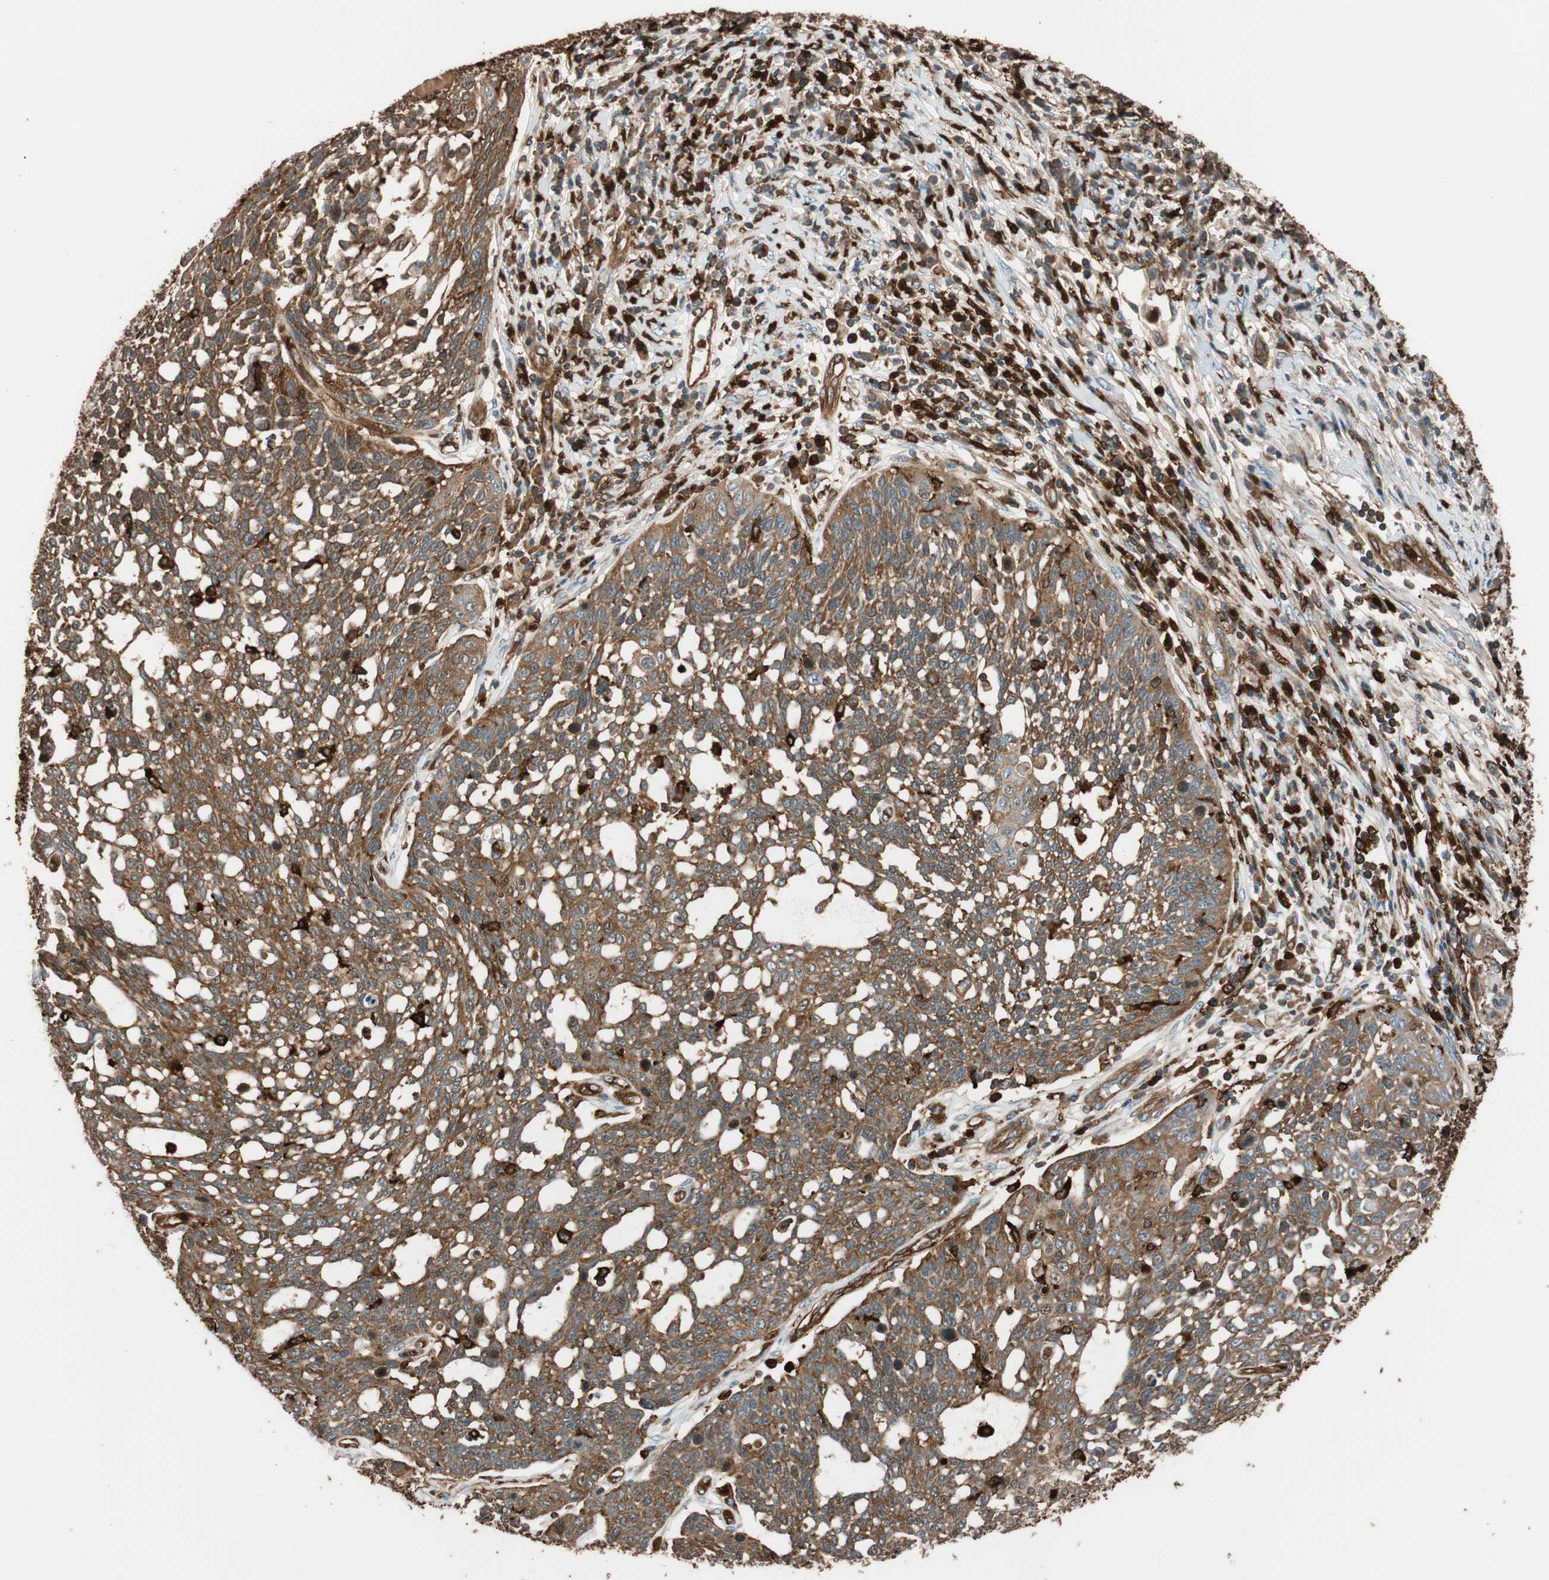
{"staining": {"intensity": "strong", "quantity": ">75%", "location": "cytoplasmic/membranous"}, "tissue": "cervical cancer", "cell_type": "Tumor cells", "image_type": "cancer", "snomed": [{"axis": "morphology", "description": "Squamous cell carcinoma, NOS"}, {"axis": "topography", "description": "Cervix"}], "caption": "Human cervical cancer stained with a brown dye displays strong cytoplasmic/membranous positive expression in approximately >75% of tumor cells.", "gene": "VASP", "patient": {"sex": "female", "age": 34}}